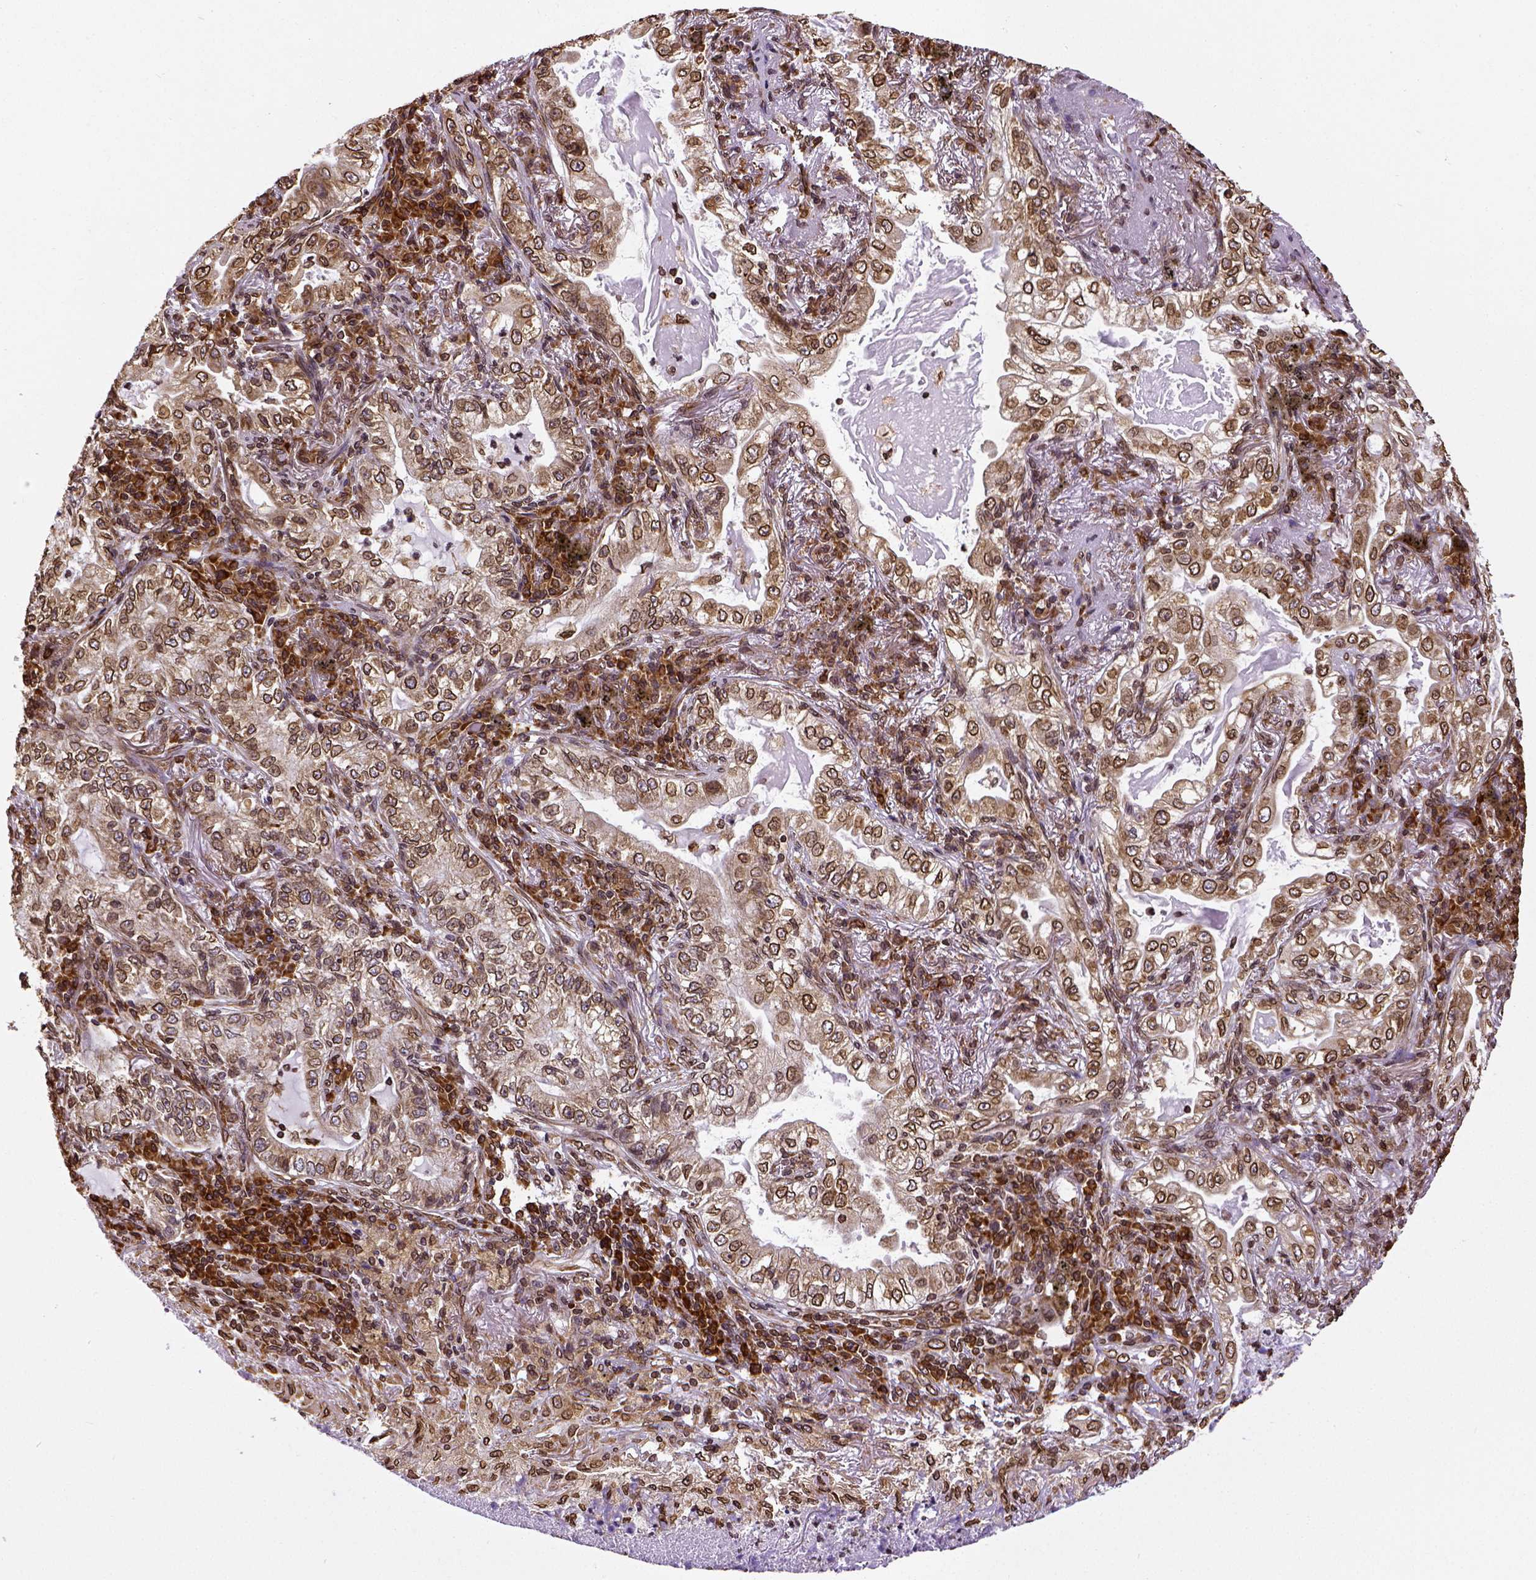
{"staining": {"intensity": "strong", "quantity": ">75%", "location": "cytoplasmic/membranous,nuclear"}, "tissue": "lung cancer", "cell_type": "Tumor cells", "image_type": "cancer", "snomed": [{"axis": "morphology", "description": "Adenocarcinoma, NOS"}, {"axis": "topography", "description": "Lung"}], "caption": "High-power microscopy captured an IHC micrograph of lung cancer, revealing strong cytoplasmic/membranous and nuclear expression in about >75% of tumor cells. The protein is stained brown, and the nuclei are stained in blue (DAB IHC with brightfield microscopy, high magnification).", "gene": "MTDH", "patient": {"sex": "female", "age": 73}}